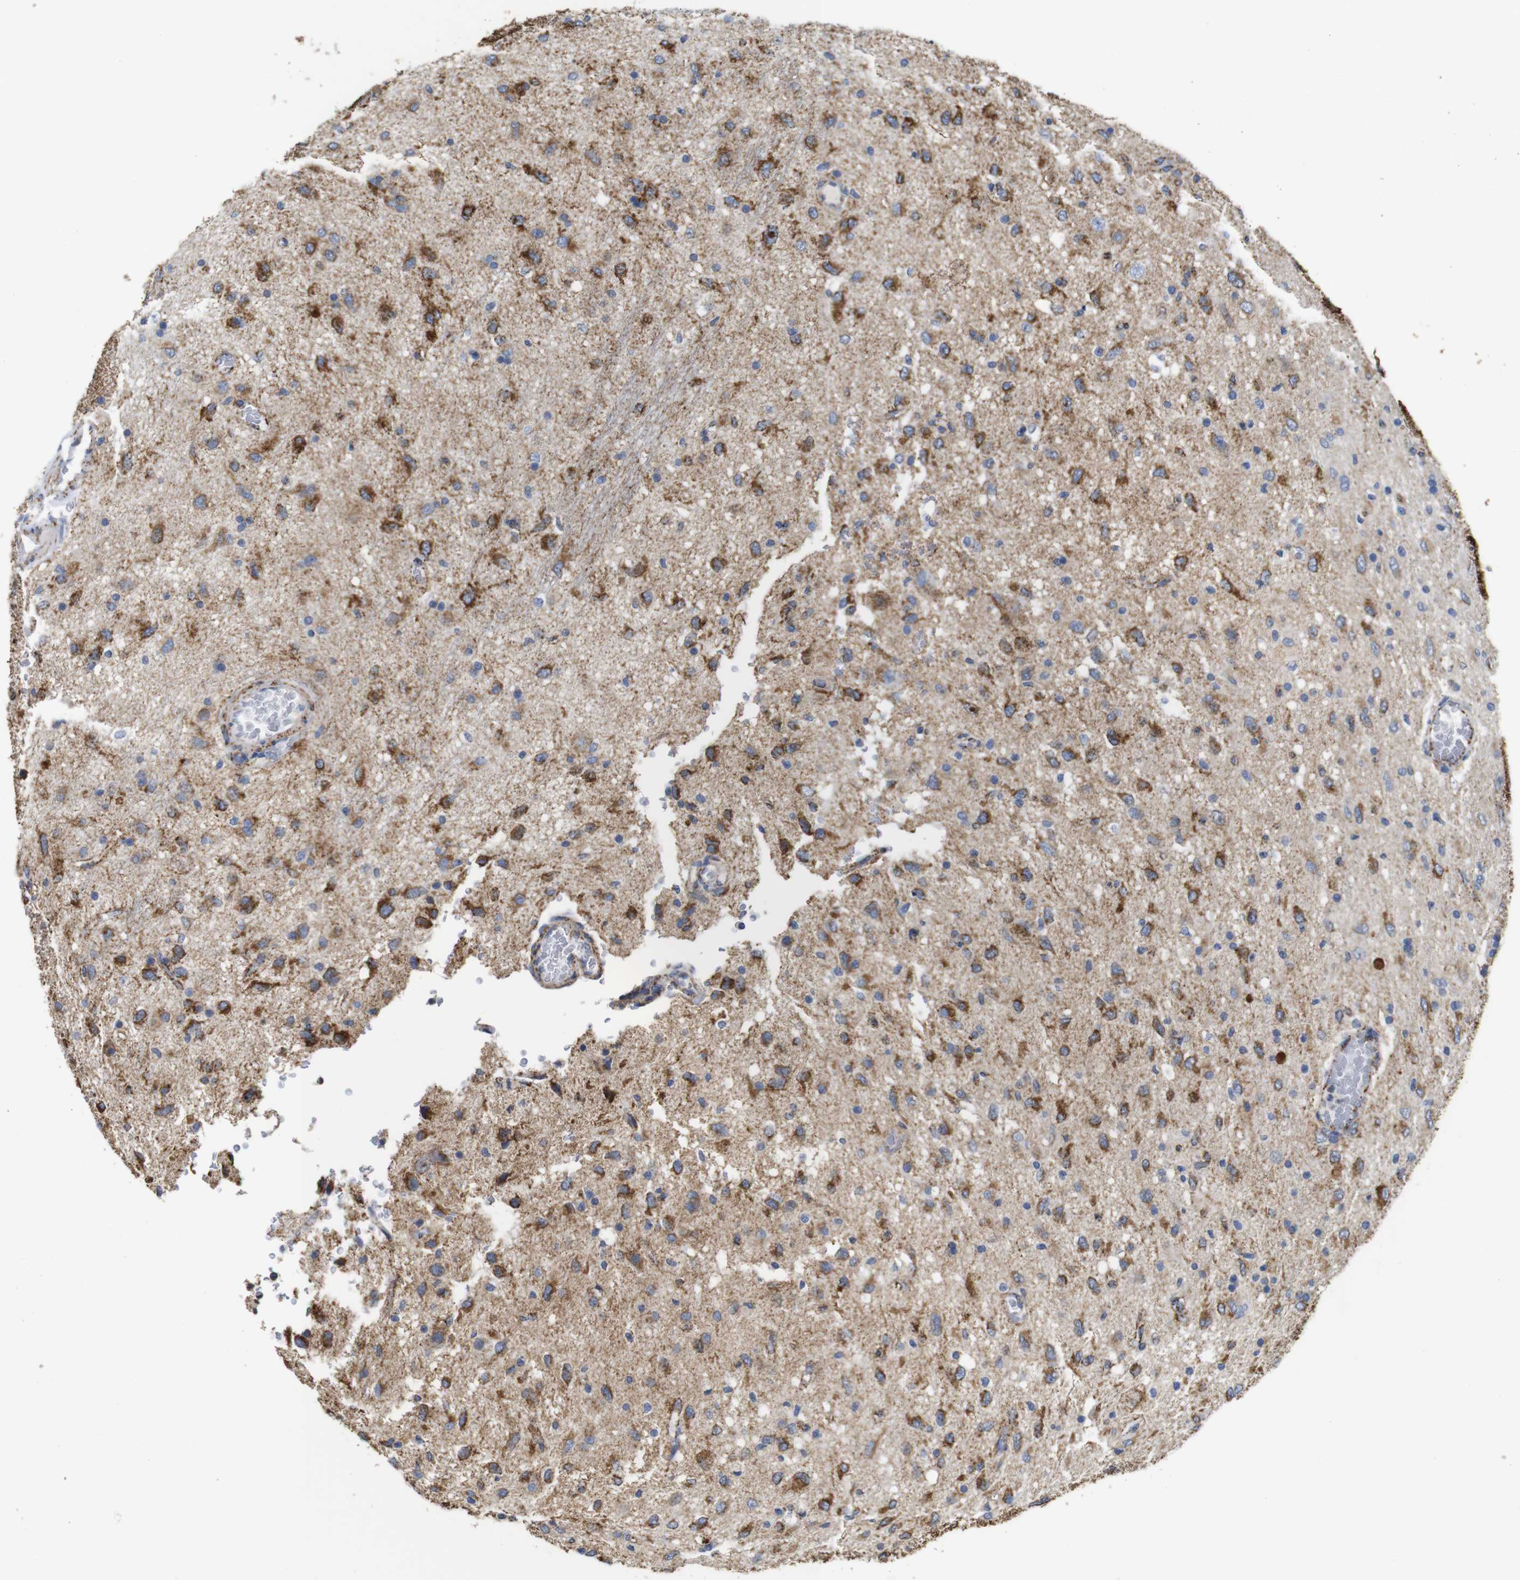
{"staining": {"intensity": "strong", "quantity": ">75%", "location": "cytoplasmic/membranous"}, "tissue": "glioma", "cell_type": "Tumor cells", "image_type": "cancer", "snomed": [{"axis": "morphology", "description": "Glioma, malignant, Low grade"}, {"axis": "topography", "description": "Brain"}], "caption": "Tumor cells exhibit high levels of strong cytoplasmic/membranous positivity in about >75% of cells in glioma.", "gene": "MAOA", "patient": {"sex": "male", "age": 77}}